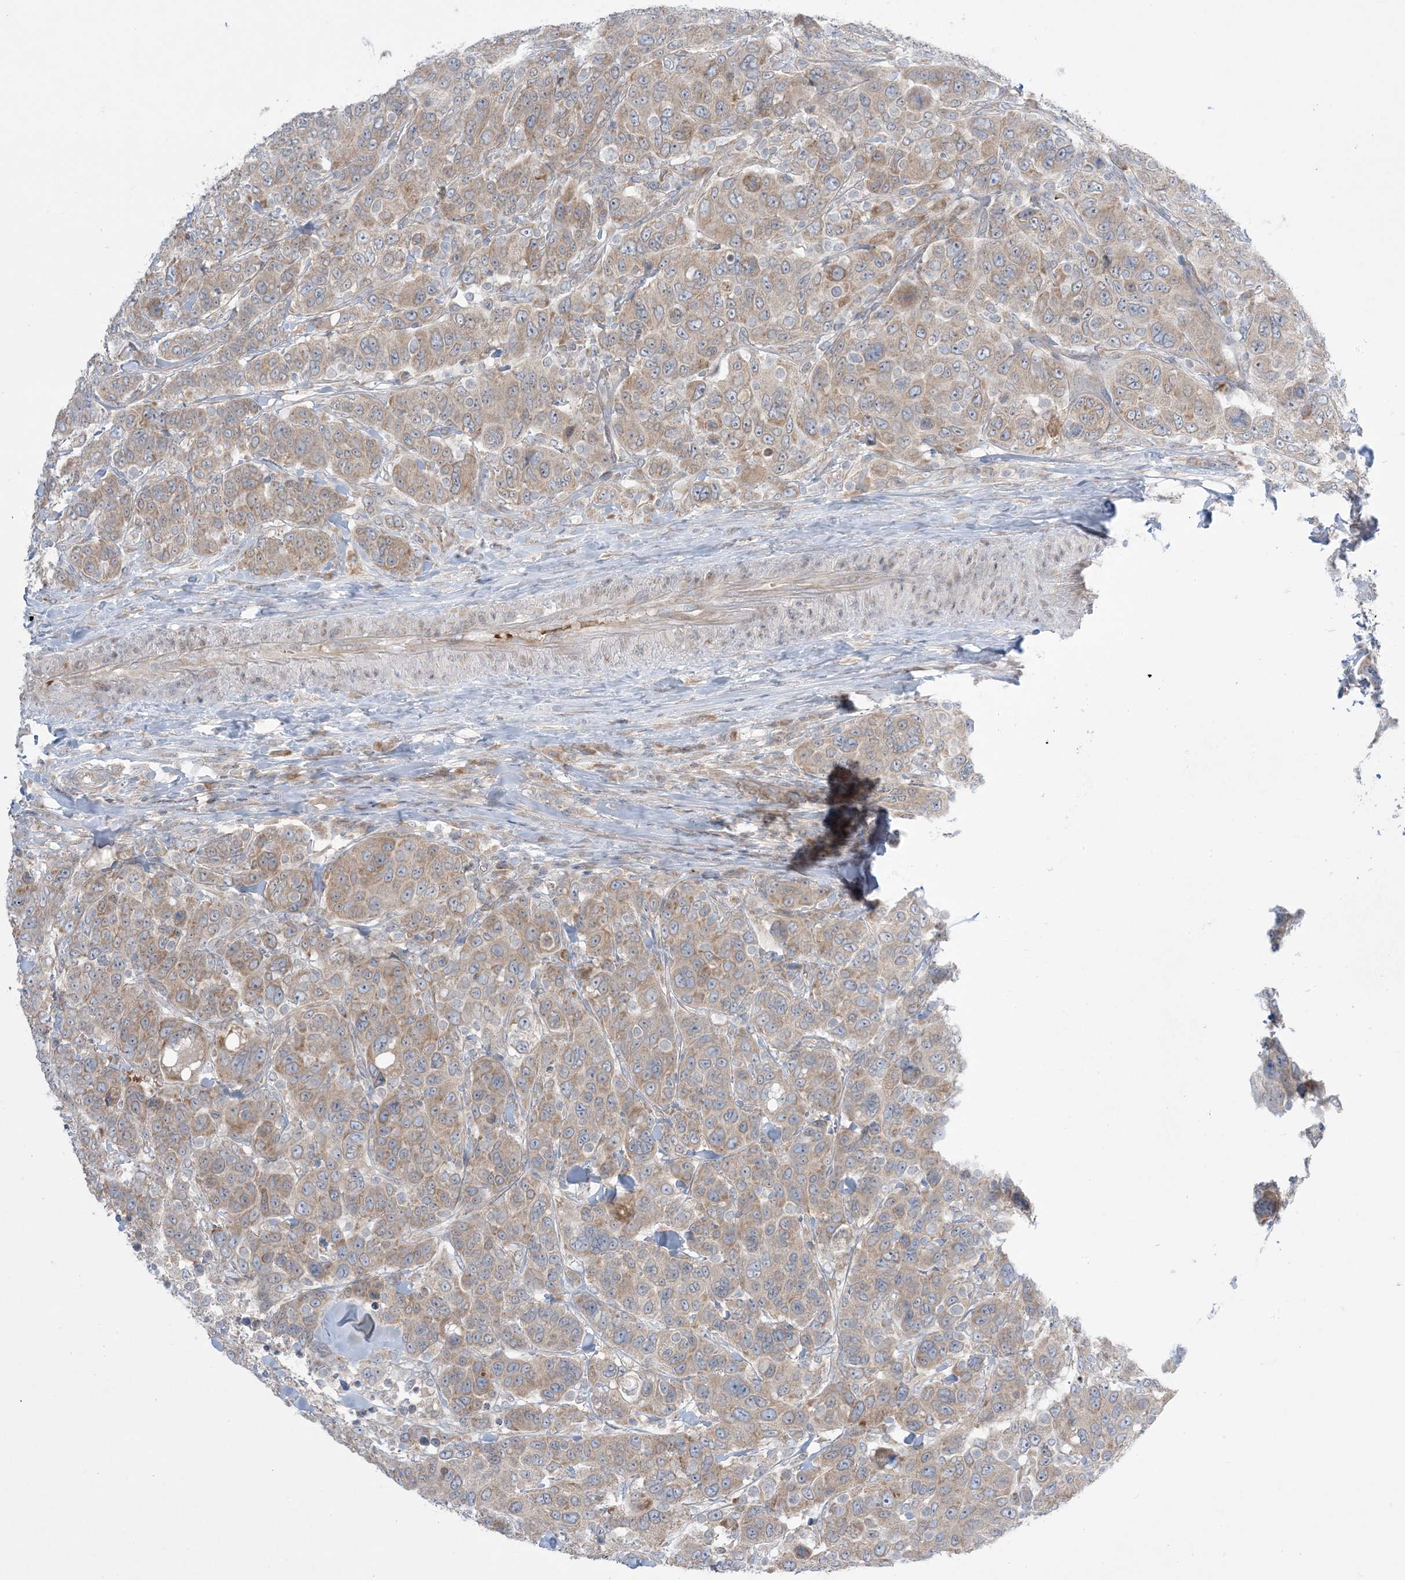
{"staining": {"intensity": "weak", "quantity": ">75%", "location": "cytoplasmic/membranous"}, "tissue": "breast cancer", "cell_type": "Tumor cells", "image_type": "cancer", "snomed": [{"axis": "morphology", "description": "Duct carcinoma"}, {"axis": "topography", "description": "Breast"}], "caption": "Tumor cells show low levels of weak cytoplasmic/membranous expression in approximately >75% of cells in breast cancer (infiltrating ductal carcinoma).", "gene": "MMGT1", "patient": {"sex": "female", "age": 37}}